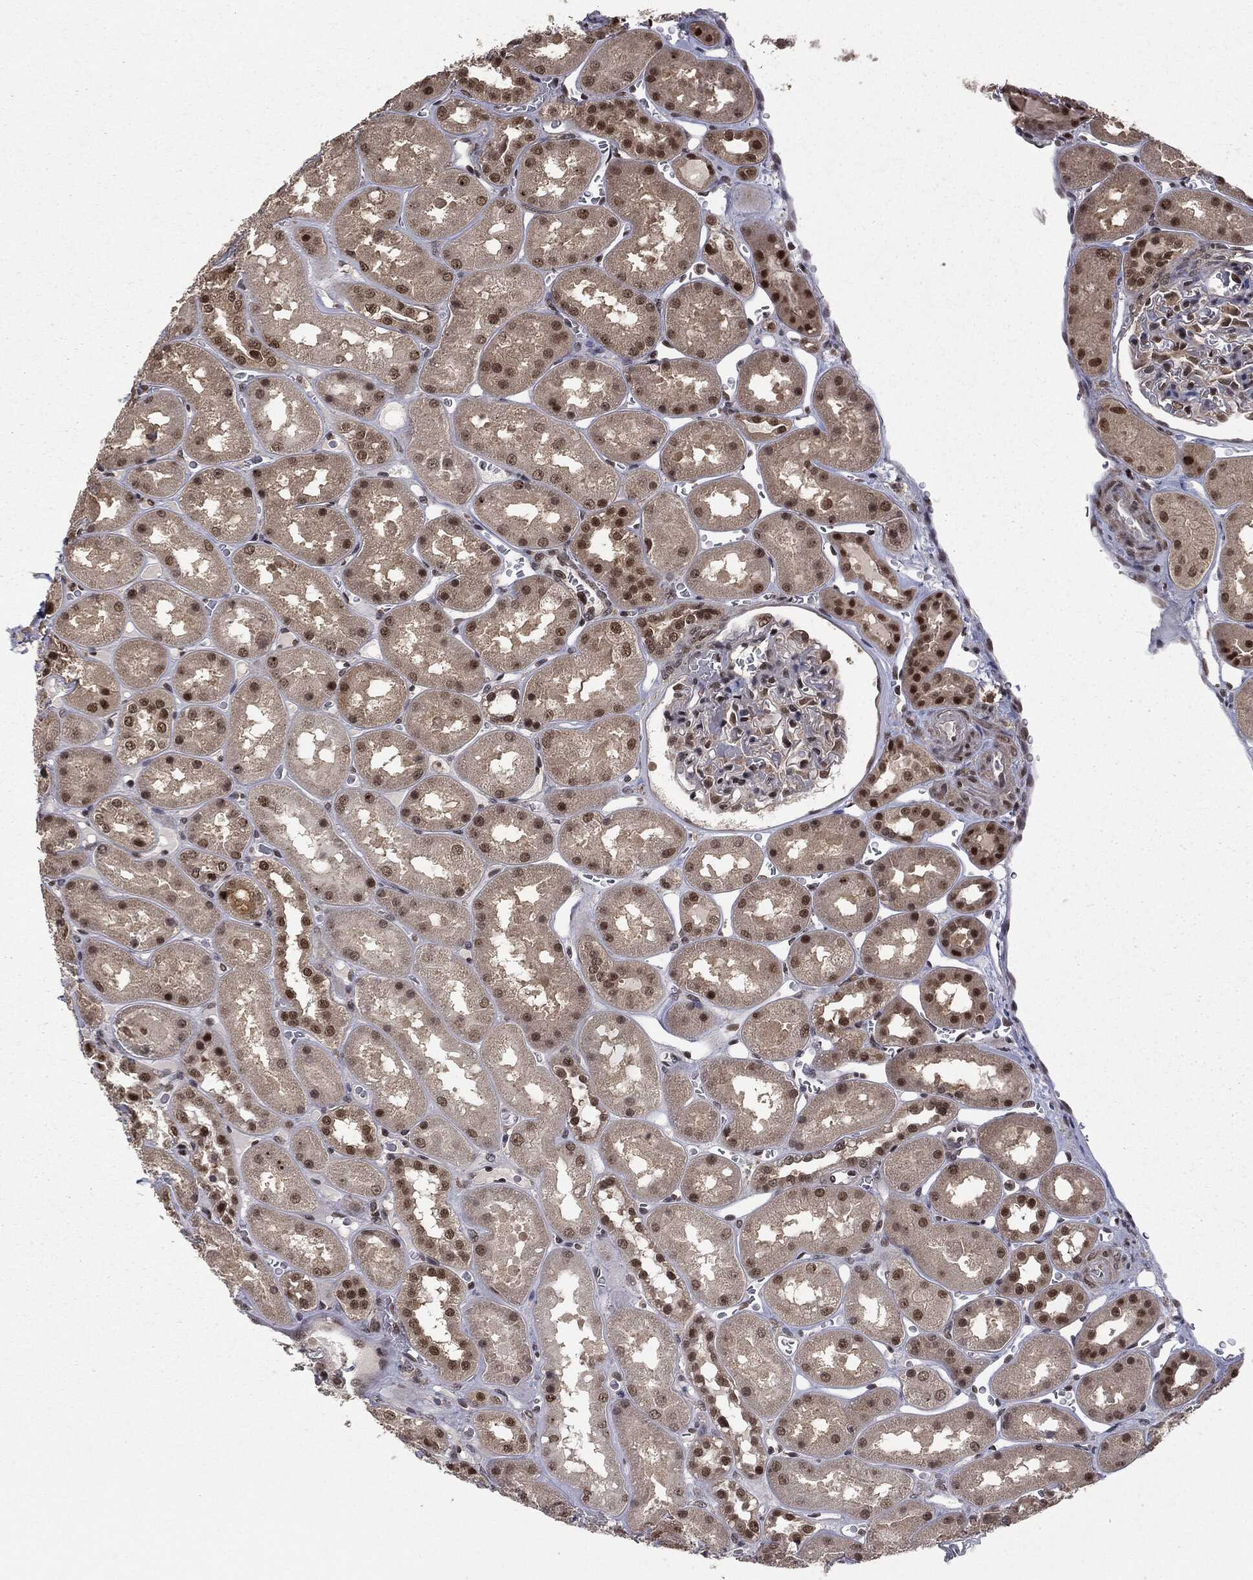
{"staining": {"intensity": "moderate", "quantity": "25%-75%", "location": "nuclear"}, "tissue": "kidney", "cell_type": "Cells in glomeruli", "image_type": "normal", "snomed": [{"axis": "morphology", "description": "Normal tissue, NOS"}, {"axis": "topography", "description": "Kidney"}], "caption": "A brown stain shows moderate nuclear staining of a protein in cells in glomeruli of unremarkable kidney. (DAB (3,3'-diaminobenzidine) = brown stain, brightfield microscopy at high magnification).", "gene": "JMJD6", "patient": {"sex": "male", "age": 73}}